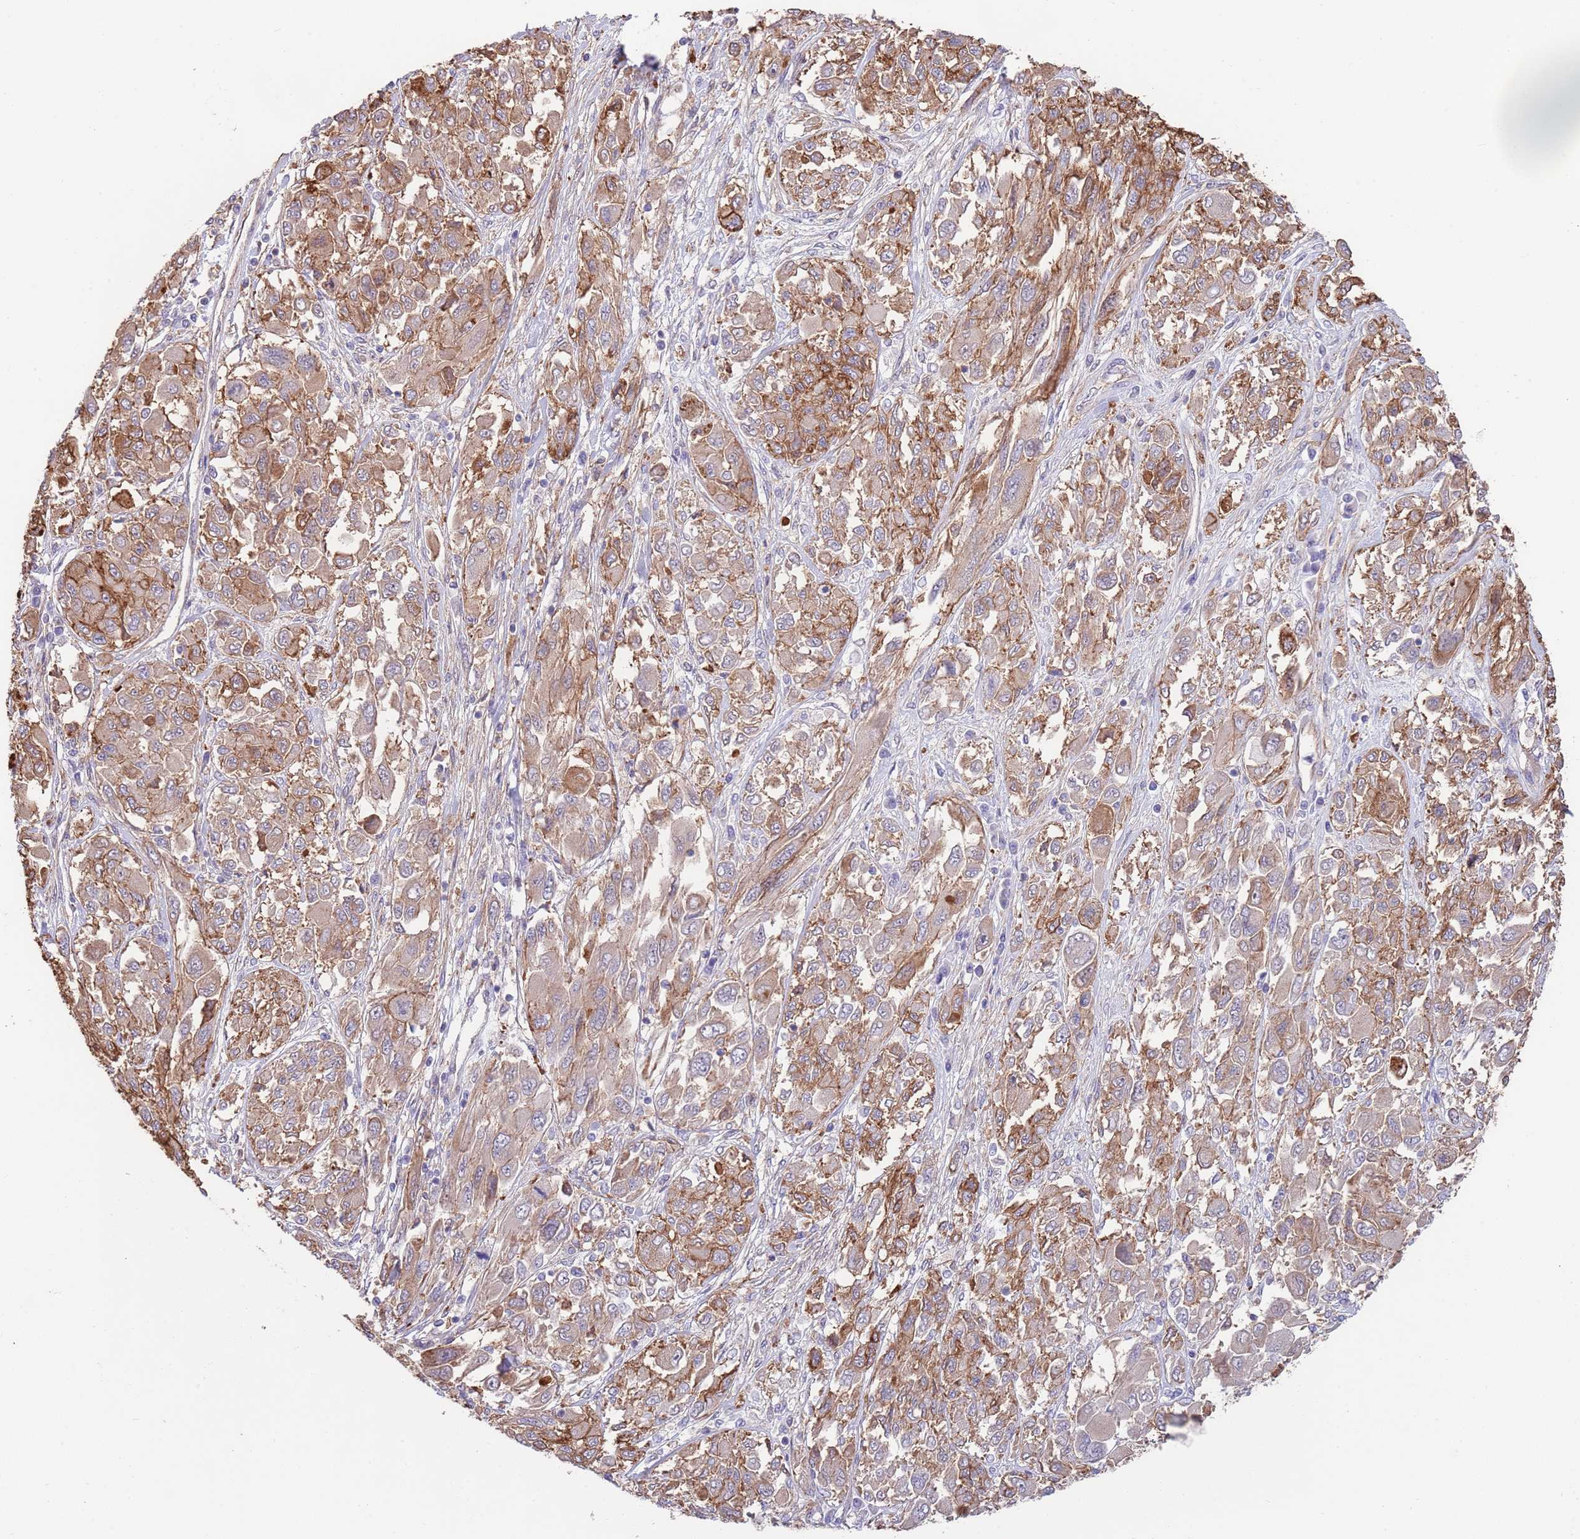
{"staining": {"intensity": "moderate", "quantity": ">75%", "location": "cytoplasmic/membranous"}, "tissue": "melanoma", "cell_type": "Tumor cells", "image_type": "cancer", "snomed": [{"axis": "morphology", "description": "Malignant melanoma, NOS"}, {"axis": "topography", "description": "Skin"}], "caption": "Protein expression analysis of melanoma shows moderate cytoplasmic/membranous positivity in approximately >75% of tumor cells. (IHC, brightfield microscopy, high magnification).", "gene": "BPNT1", "patient": {"sex": "female", "age": 91}}